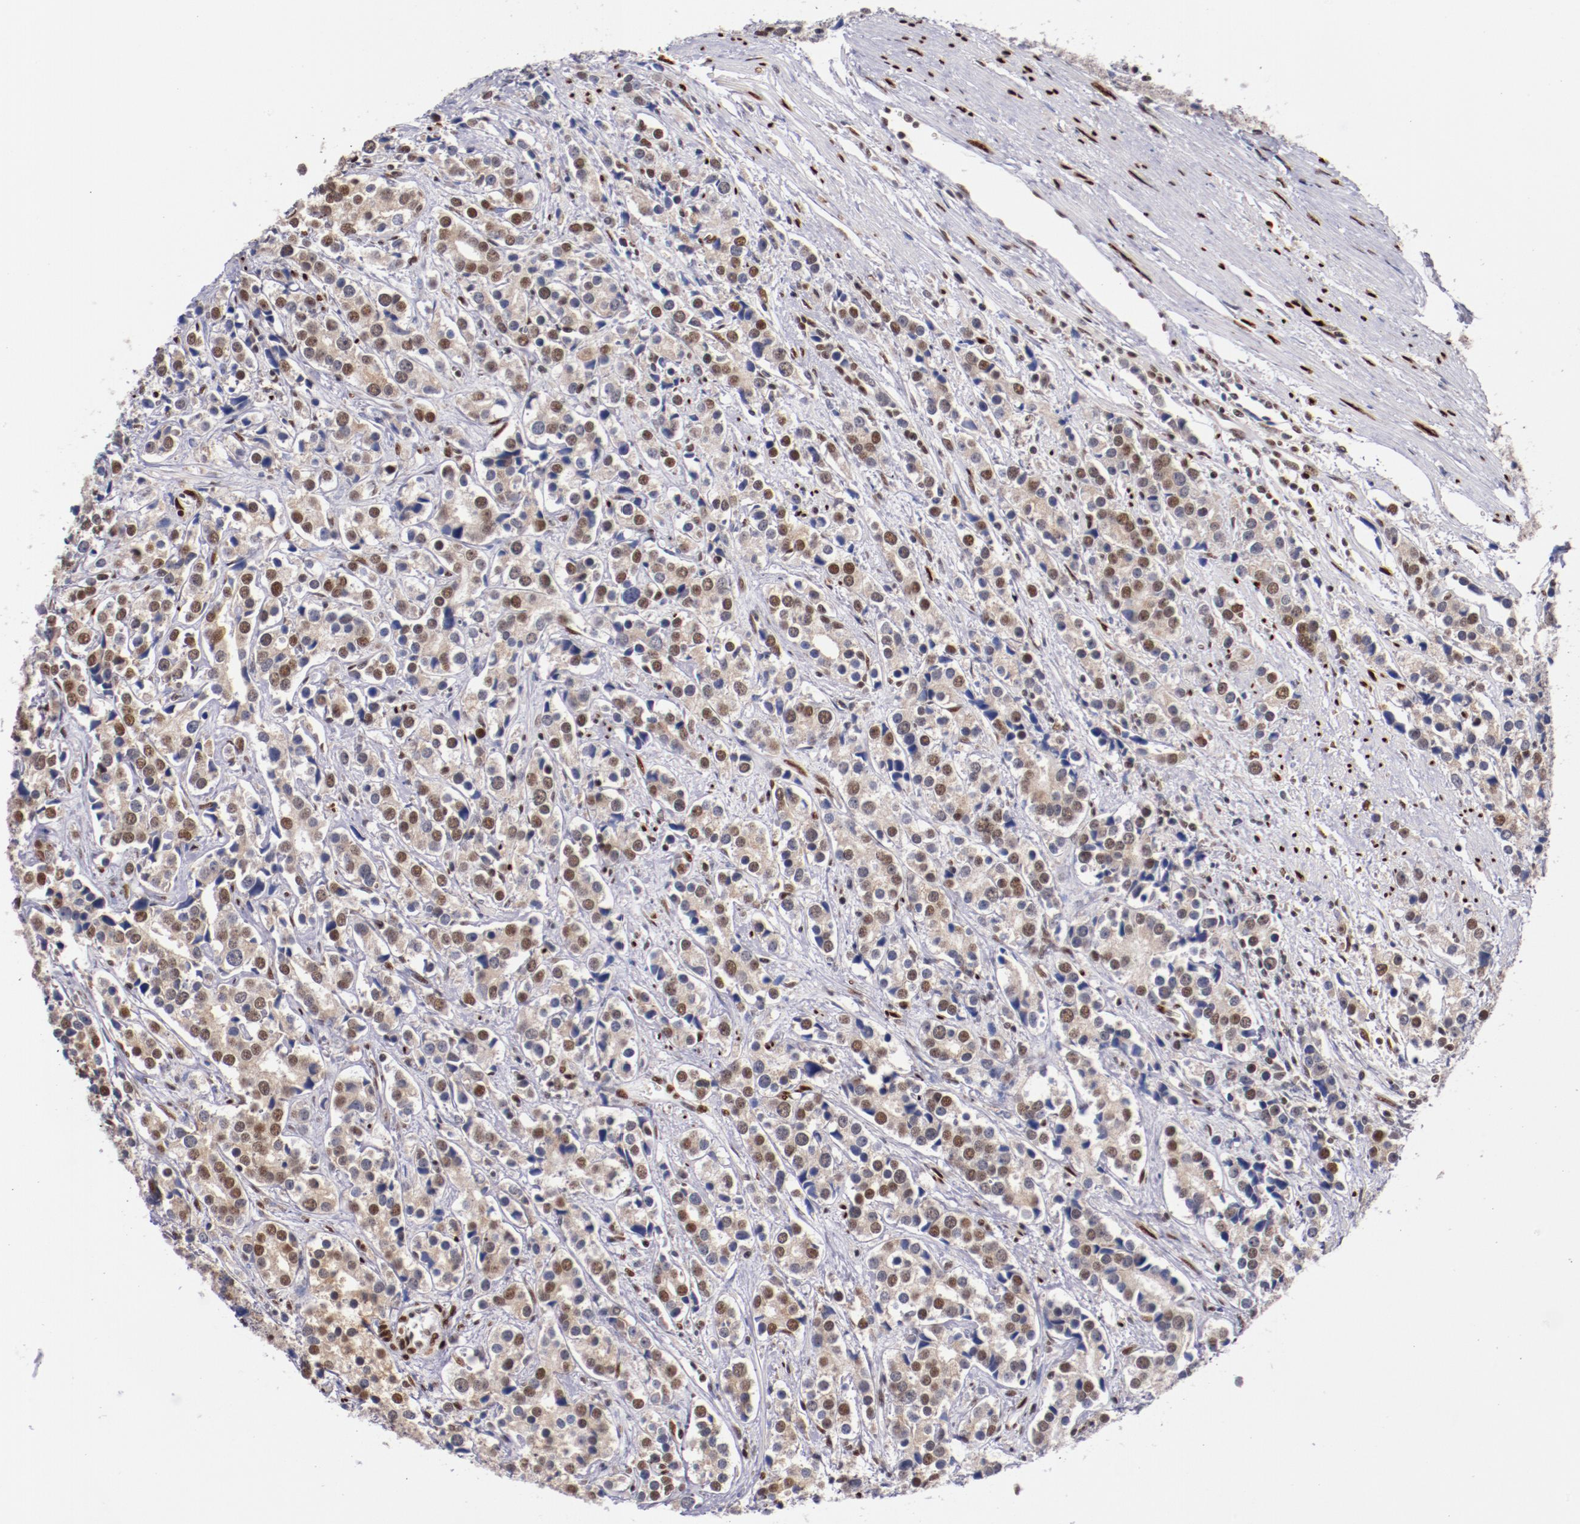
{"staining": {"intensity": "moderate", "quantity": ">75%", "location": "cytoplasmic/membranous,nuclear"}, "tissue": "prostate cancer", "cell_type": "Tumor cells", "image_type": "cancer", "snomed": [{"axis": "morphology", "description": "Adenocarcinoma, High grade"}, {"axis": "topography", "description": "Prostate"}], "caption": "Brown immunohistochemical staining in human prostate cancer reveals moderate cytoplasmic/membranous and nuclear expression in approximately >75% of tumor cells. The protein is stained brown, and the nuclei are stained in blue (DAB (3,3'-diaminobenzidine) IHC with brightfield microscopy, high magnification).", "gene": "SRF", "patient": {"sex": "male", "age": 71}}